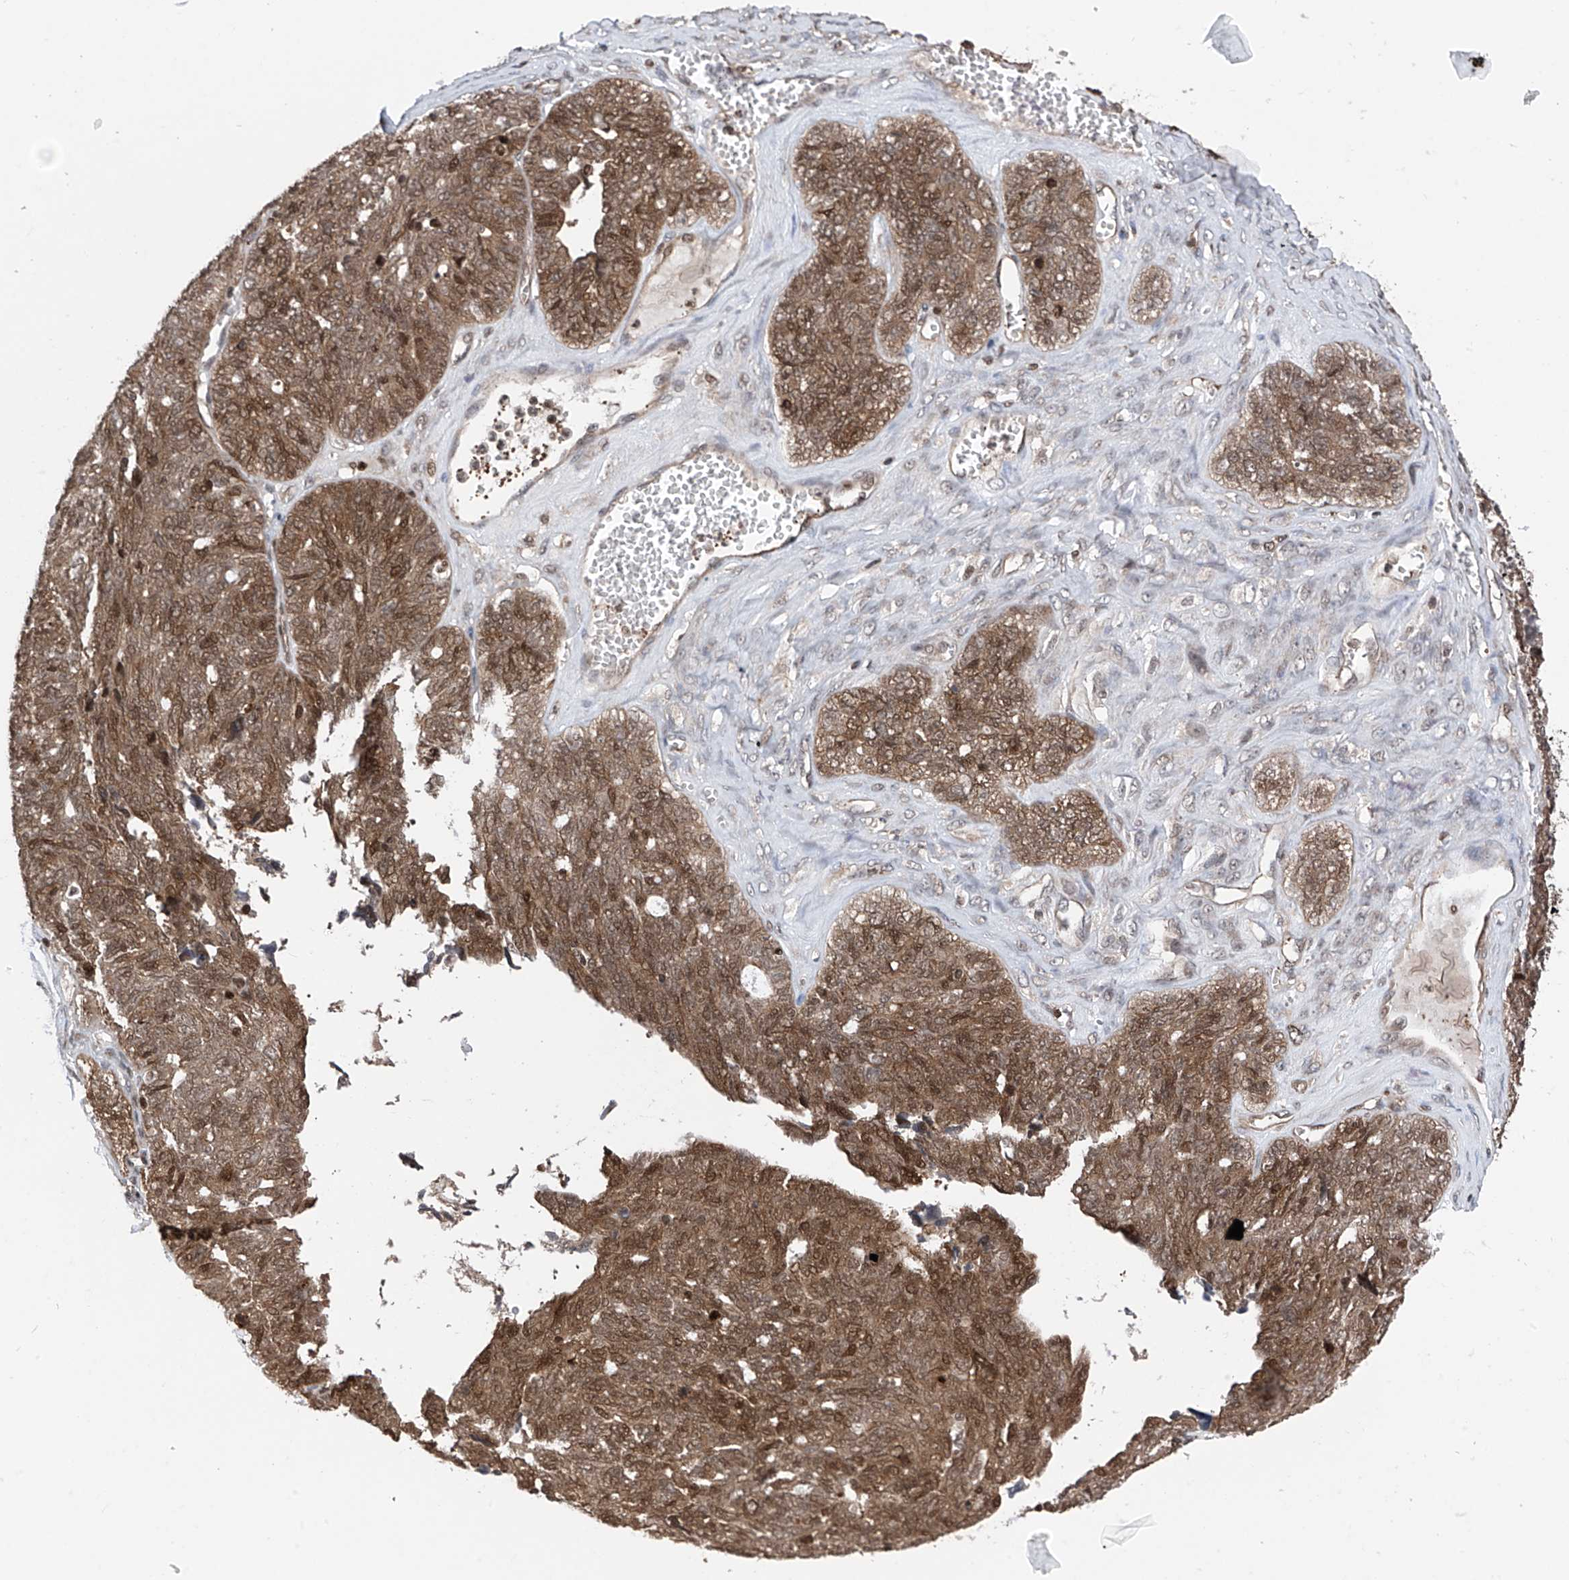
{"staining": {"intensity": "moderate", "quantity": ">75%", "location": "cytoplasmic/membranous,nuclear"}, "tissue": "ovarian cancer", "cell_type": "Tumor cells", "image_type": "cancer", "snomed": [{"axis": "morphology", "description": "Cystadenocarcinoma, serous, NOS"}, {"axis": "topography", "description": "Ovary"}], "caption": "Brown immunohistochemical staining in human ovarian serous cystadenocarcinoma reveals moderate cytoplasmic/membranous and nuclear positivity in approximately >75% of tumor cells. (DAB IHC with brightfield microscopy, high magnification).", "gene": "DNAJC9", "patient": {"sex": "female", "age": 79}}